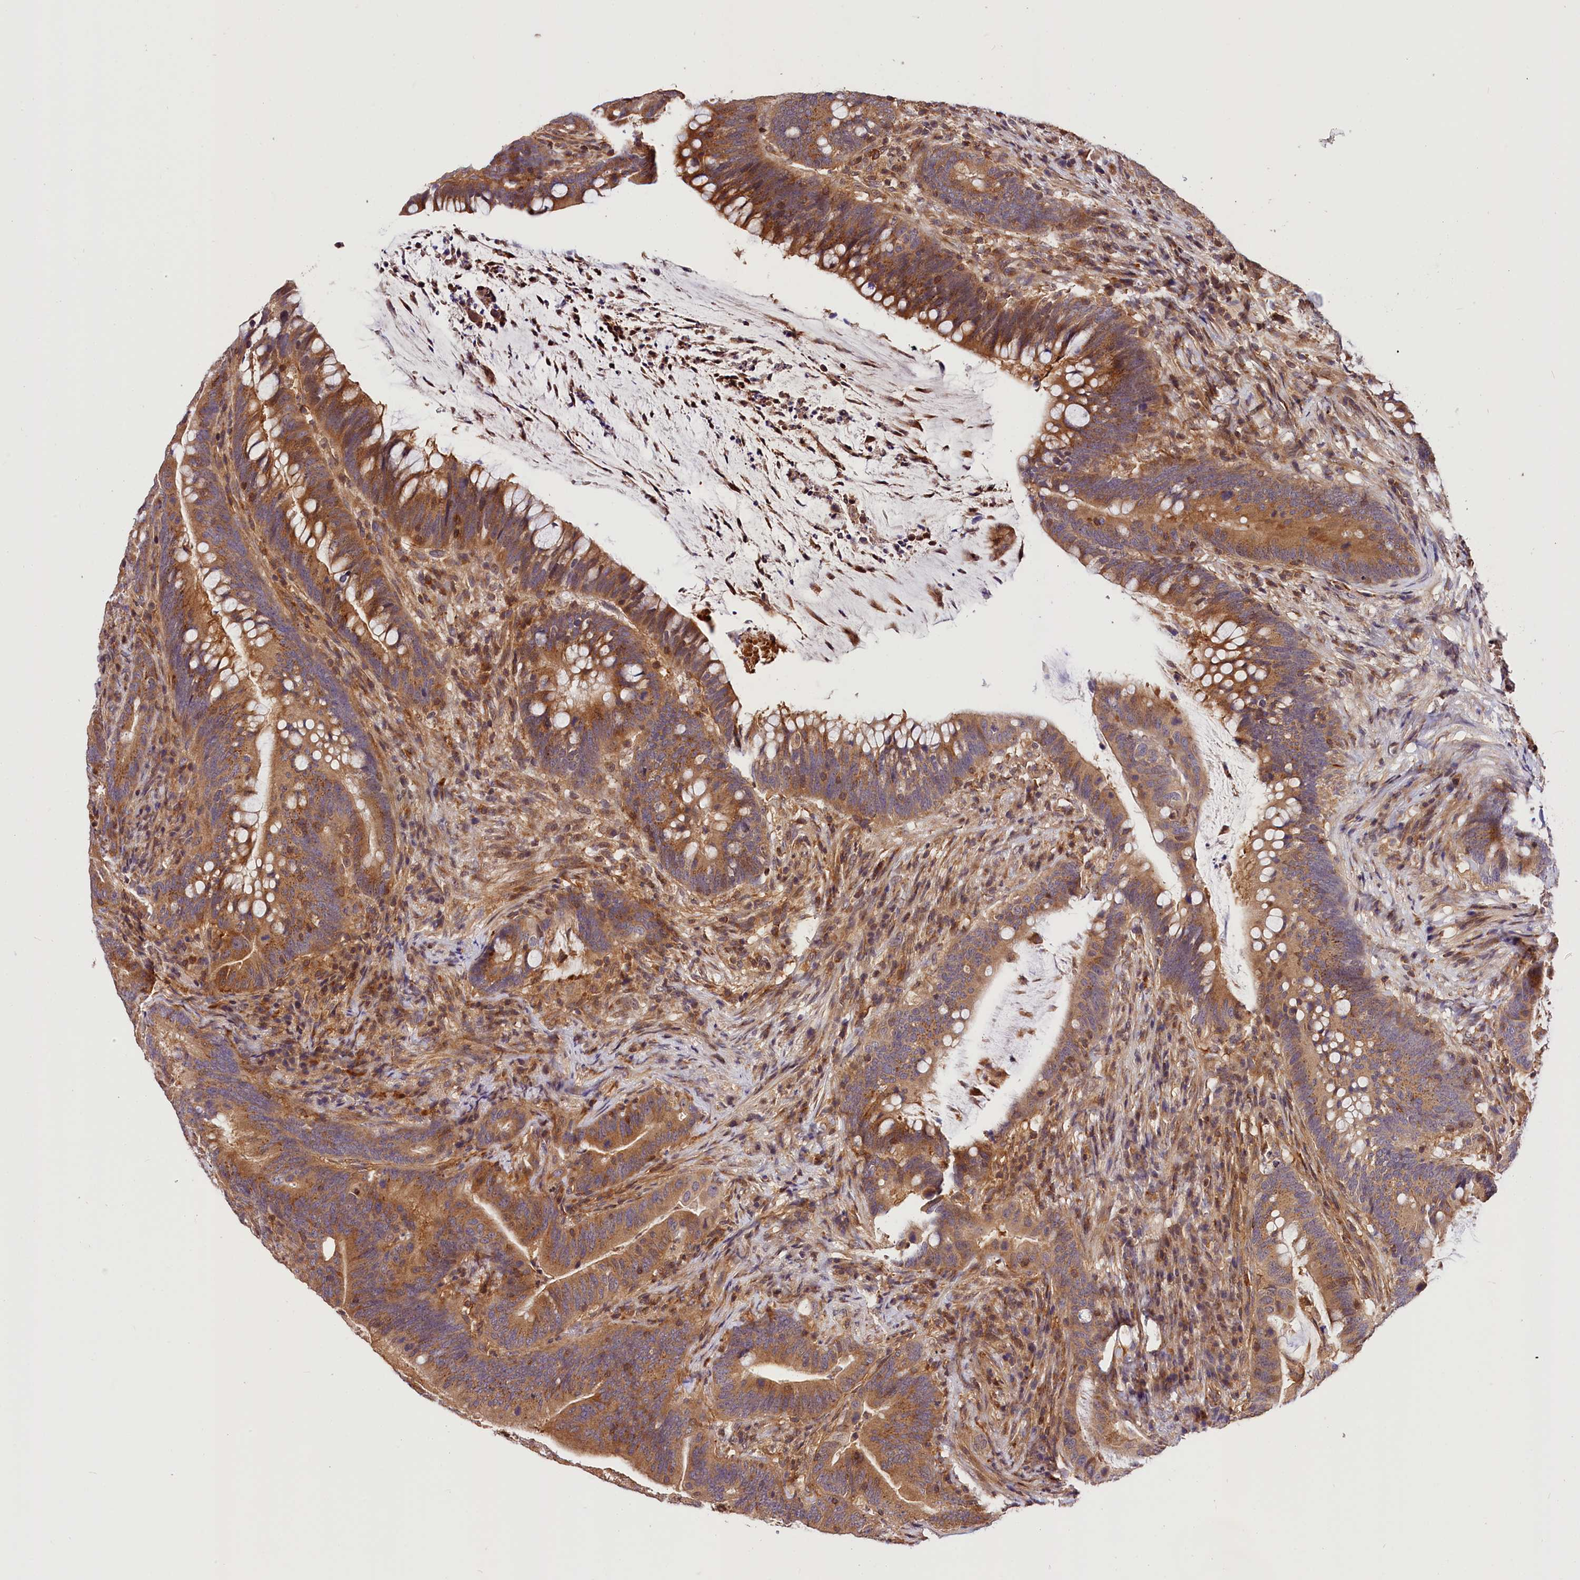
{"staining": {"intensity": "moderate", "quantity": ">75%", "location": "cytoplasmic/membranous"}, "tissue": "colorectal cancer", "cell_type": "Tumor cells", "image_type": "cancer", "snomed": [{"axis": "morphology", "description": "Adenocarcinoma, NOS"}, {"axis": "topography", "description": "Colon"}], "caption": "Brown immunohistochemical staining in human colorectal adenocarcinoma shows moderate cytoplasmic/membranous positivity in approximately >75% of tumor cells. The protein of interest is stained brown, and the nuclei are stained in blue (DAB (3,3'-diaminobenzidine) IHC with brightfield microscopy, high magnification).", "gene": "CHORDC1", "patient": {"sex": "female", "age": 66}}